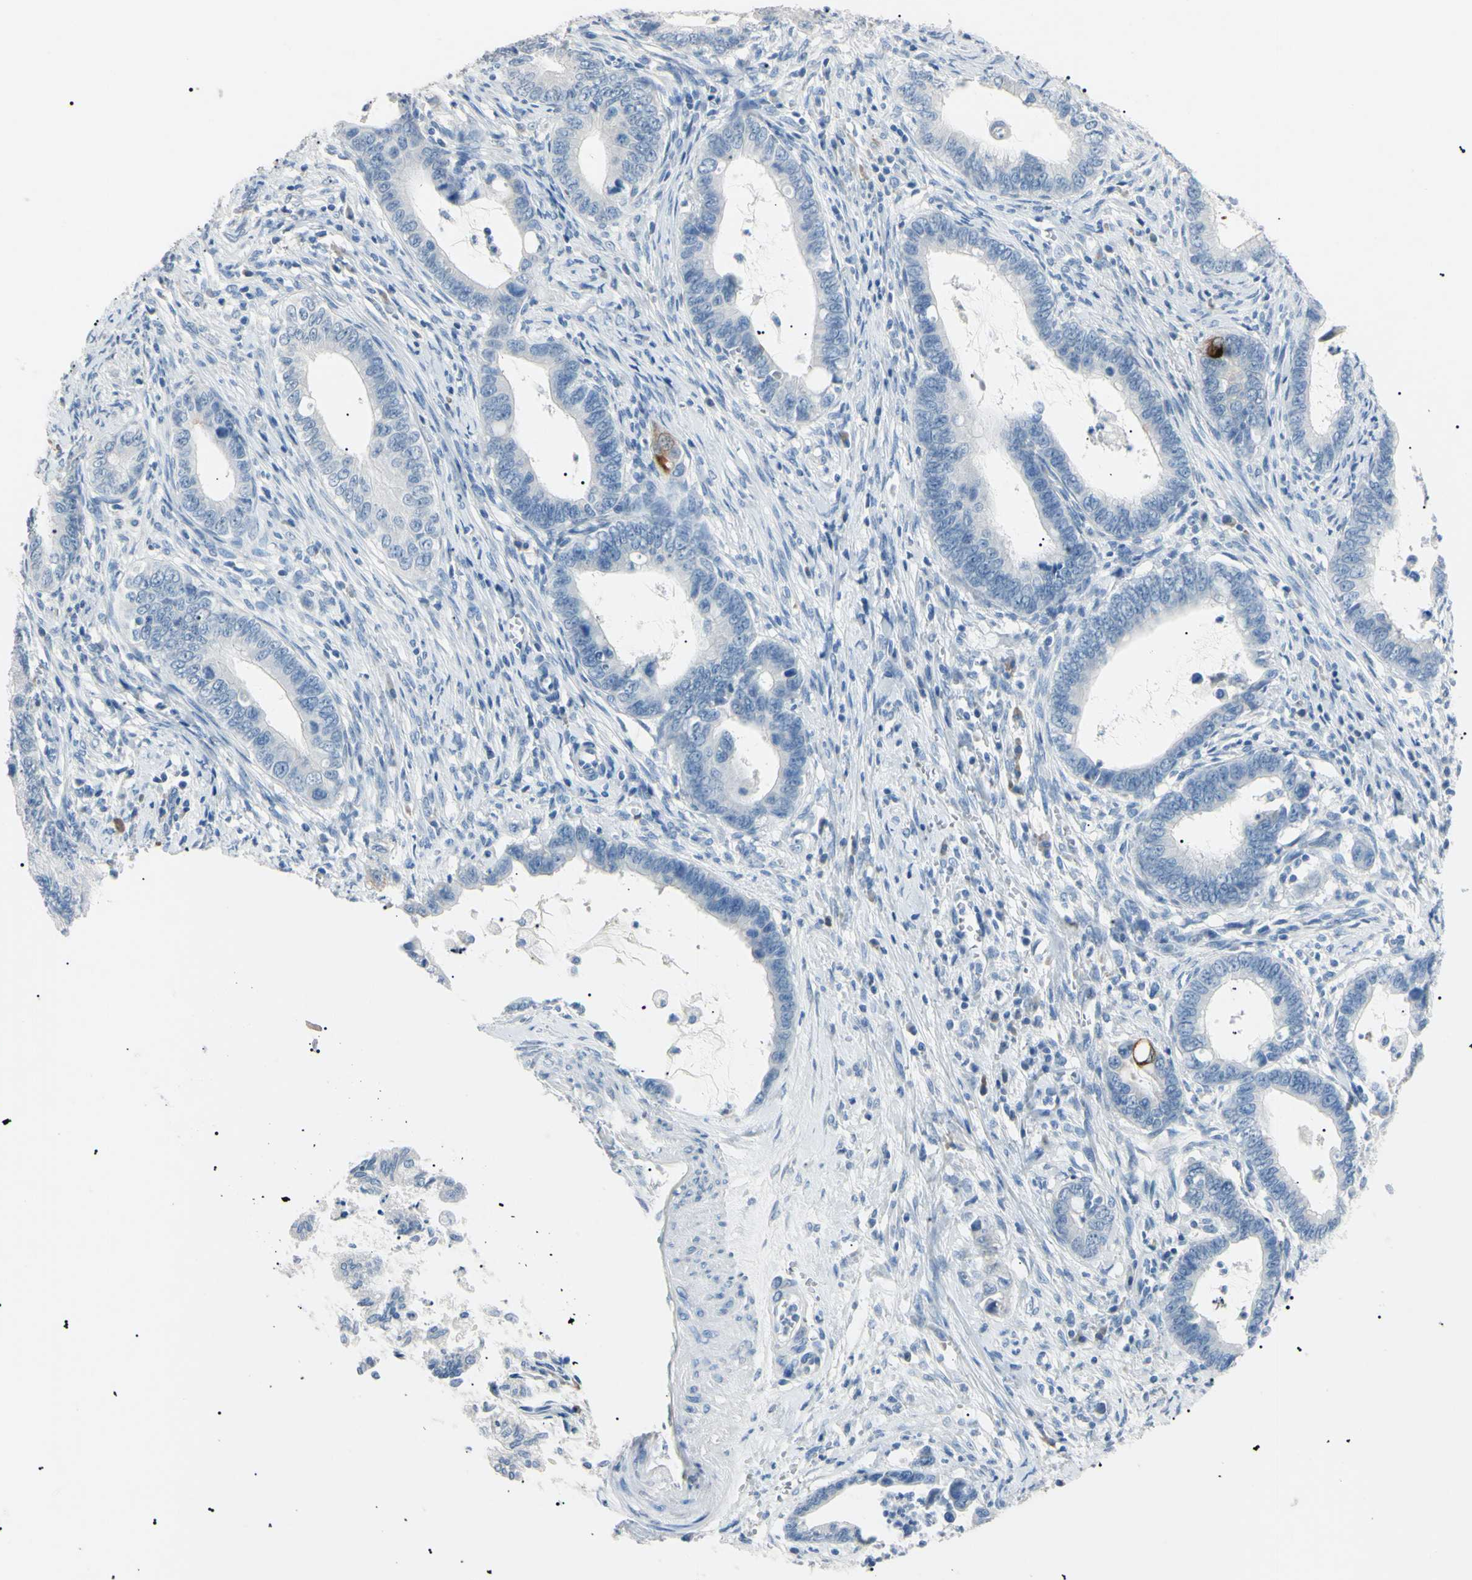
{"staining": {"intensity": "strong", "quantity": "<25%", "location": "cytoplasmic/membranous"}, "tissue": "cervical cancer", "cell_type": "Tumor cells", "image_type": "cancer", "snomed": [{"axis": "morphology", "description": "Adenocarcinoma, NOS"}, {"axis": "topography", "description": "Cervix"}], "caption": "Cervical cancer (adenocarcinoma) tissue exhibits strong cytoplasmic/membranous positivity in about <25% of tumor cells (DAB IHC with brightfield microscopy, high magnification).", "gene": "CGB3", "patient": {"sex": "female", "age": 44}}